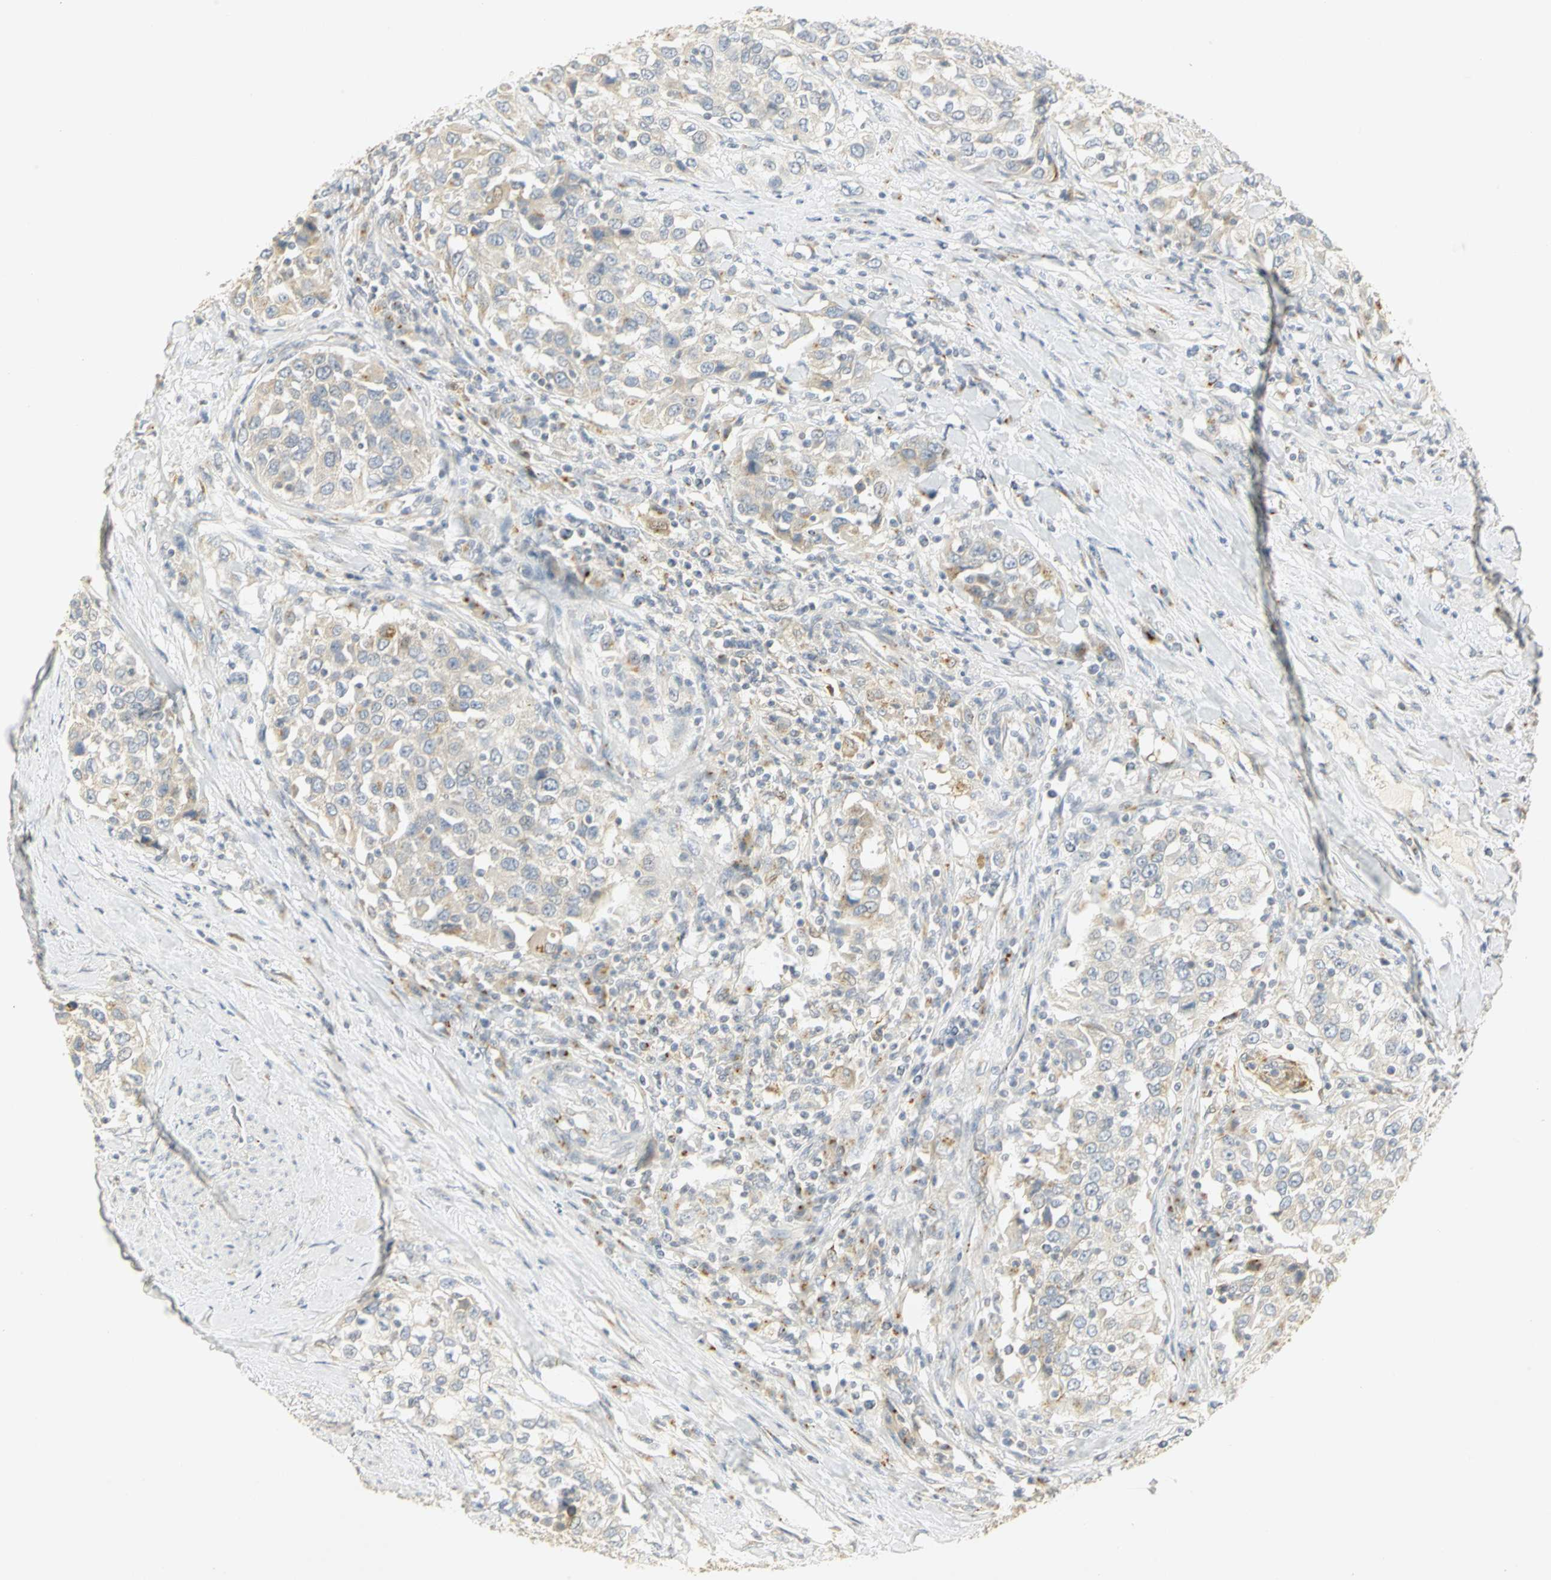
{"staining": {"intensity": "weak", "quantity": "25%-75%", "location": "cytoplasmic/membranous"}, "tissue": "urothelial cancer", "cell_type": "Tumor cells", "image_type": "cancer", "snomed": [{"axis": "morphology", "description": "Urothelial carcinoma, High grade"}, {"axis": "topography", "description": "Urinary bladder"}], "caption": "Immunohistochemistry staining of urothelial cancer, which demonstrates low levels of weak cytoplasmic/membranous staining in about 25%-75% of tumor cells indicating weak cytoplasmic/membranous protein positivity. The staining was performed using DAB (brown) for protein detection and nuclei were counterstained in hematoxylin (blue).", "gene": "TM9SF2", "patient": {"sex": "female", "age": 80}}